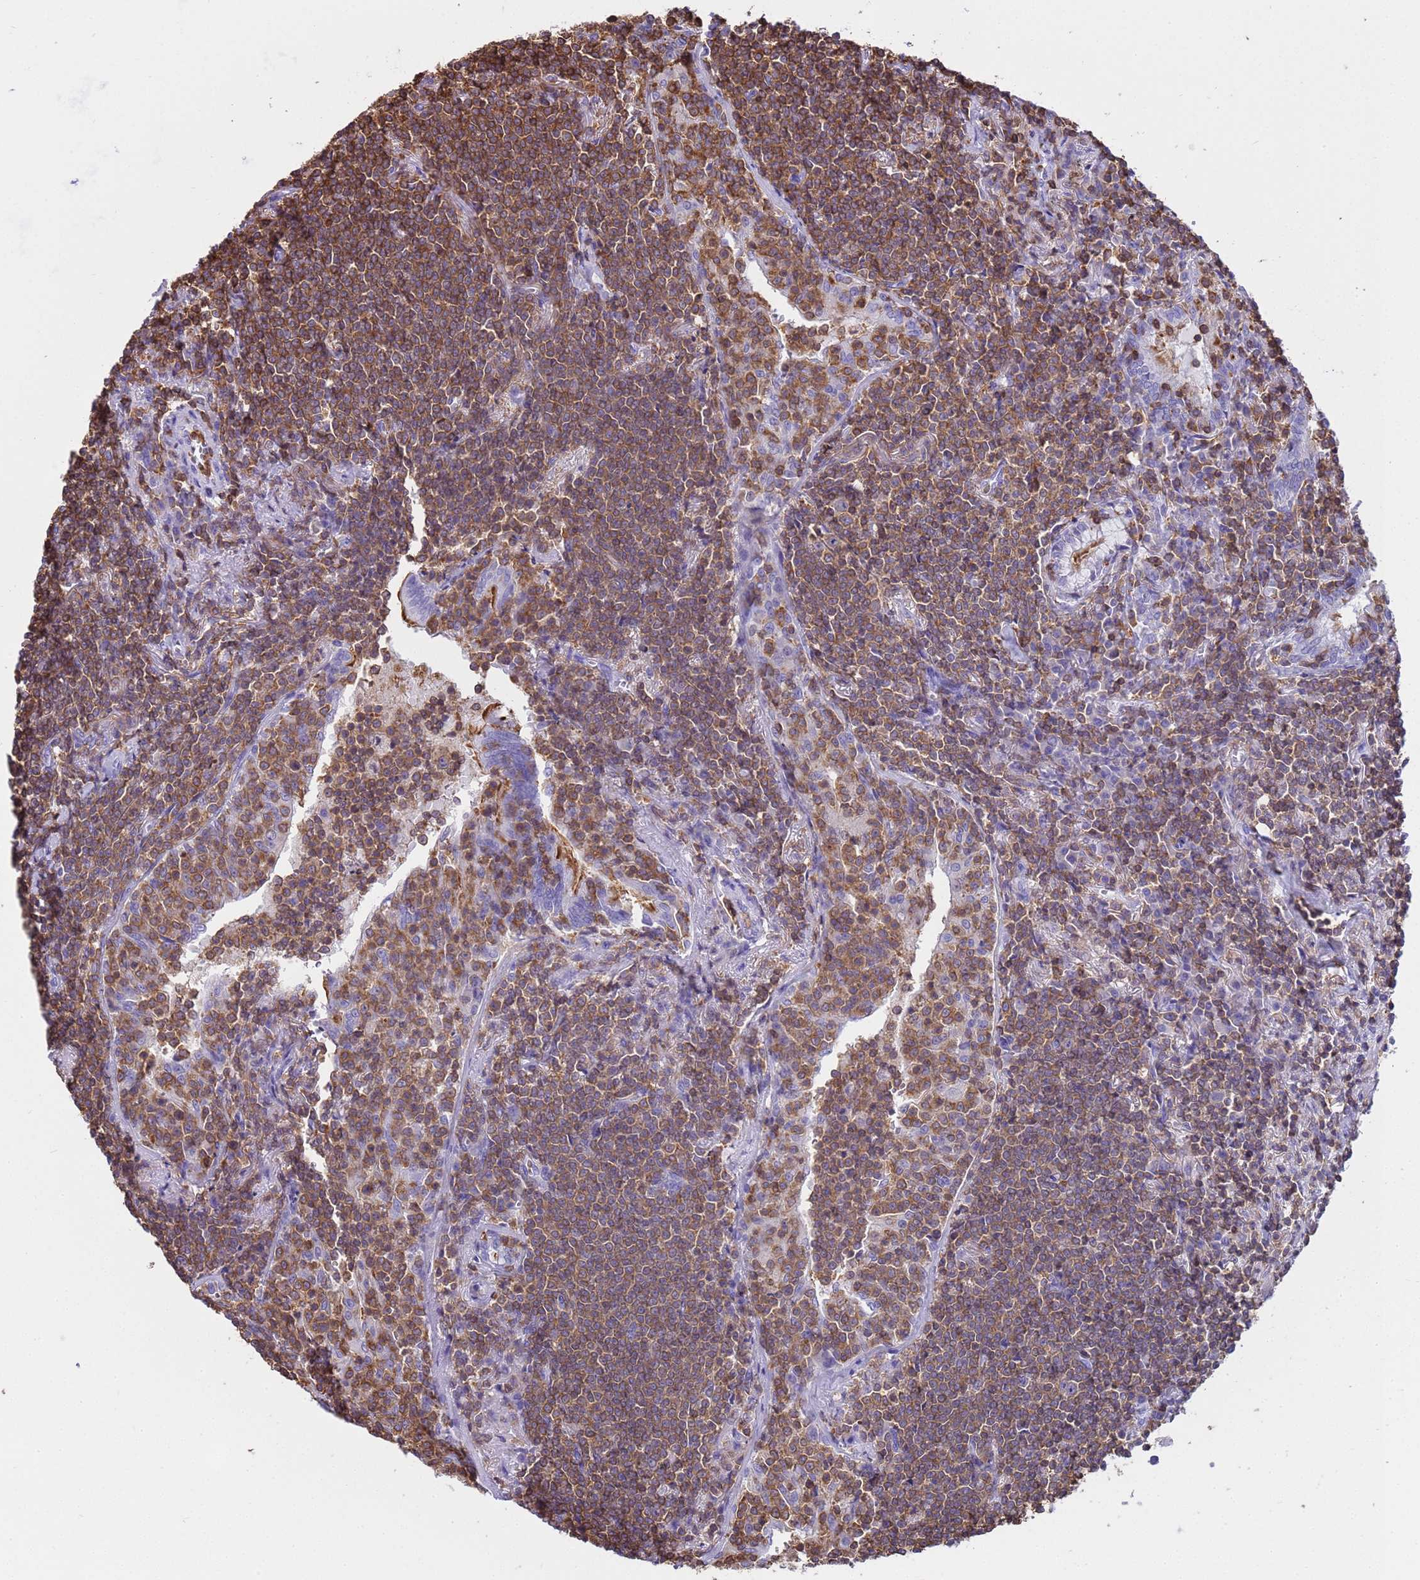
{"staining": {"intensity": "moderate", "quantity": ">75%", "location": "cytoplasmic/membranous"}, "tissue": "lymphoma", "cell_type": "Tumor cells", "image_type": "cancer", "snomed": [{"axis": "morphology", "description": "Malignant lymphoma, non-Hodgkin's type, Low grade"}, {"axis": "topography", "description": "Lung"}], "caption": "Protein expression analysis of human malignant lymphoma, non-Hodgkin's type (low-grade) reveals moderate cytoplasmic/membranous staining in about >75% of tumor cells.", "gene": "IRF5", "patient": {"sex": "female", "age": 71}}